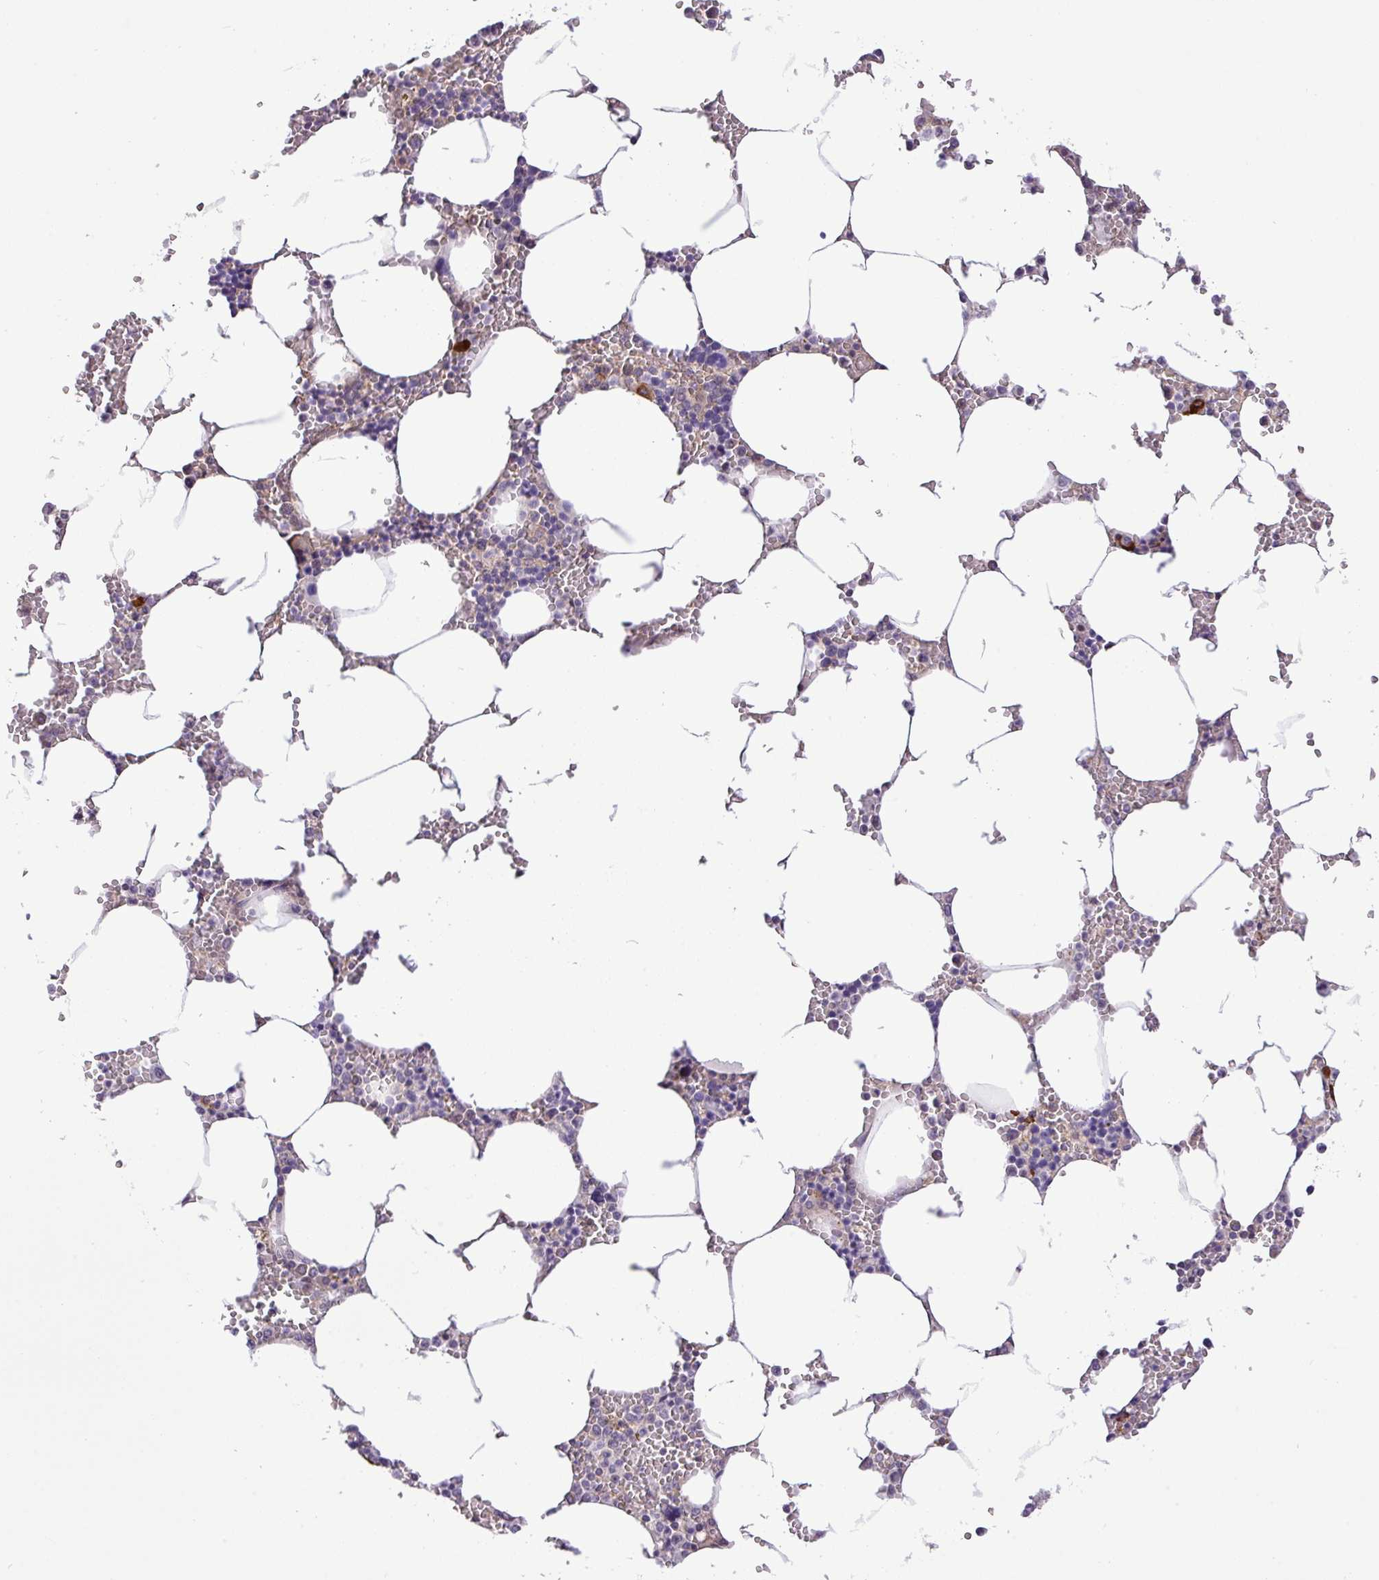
{"staining": {"intensity": "moderate", "quantity": "<25%", "location": "cytoplasmic/membranous"}, "tissue": "bone marrow", "cell_type": "Hematopoietic cells", "image_type": "normal", "snomed": [{"axis": "morphology", "description": "Normal tissue, NOS"}, {"axis": "topography", "description": "Bone marrow"}], "caption": "This micrograph displays IHC staining of unremarkable bone marrow, with low moderate cytoplasmic/membranous expression in approximately <25% of hematopoietic cells.", "gene": "FAM222B", "patient": {"sex": "male", "age": 70}}